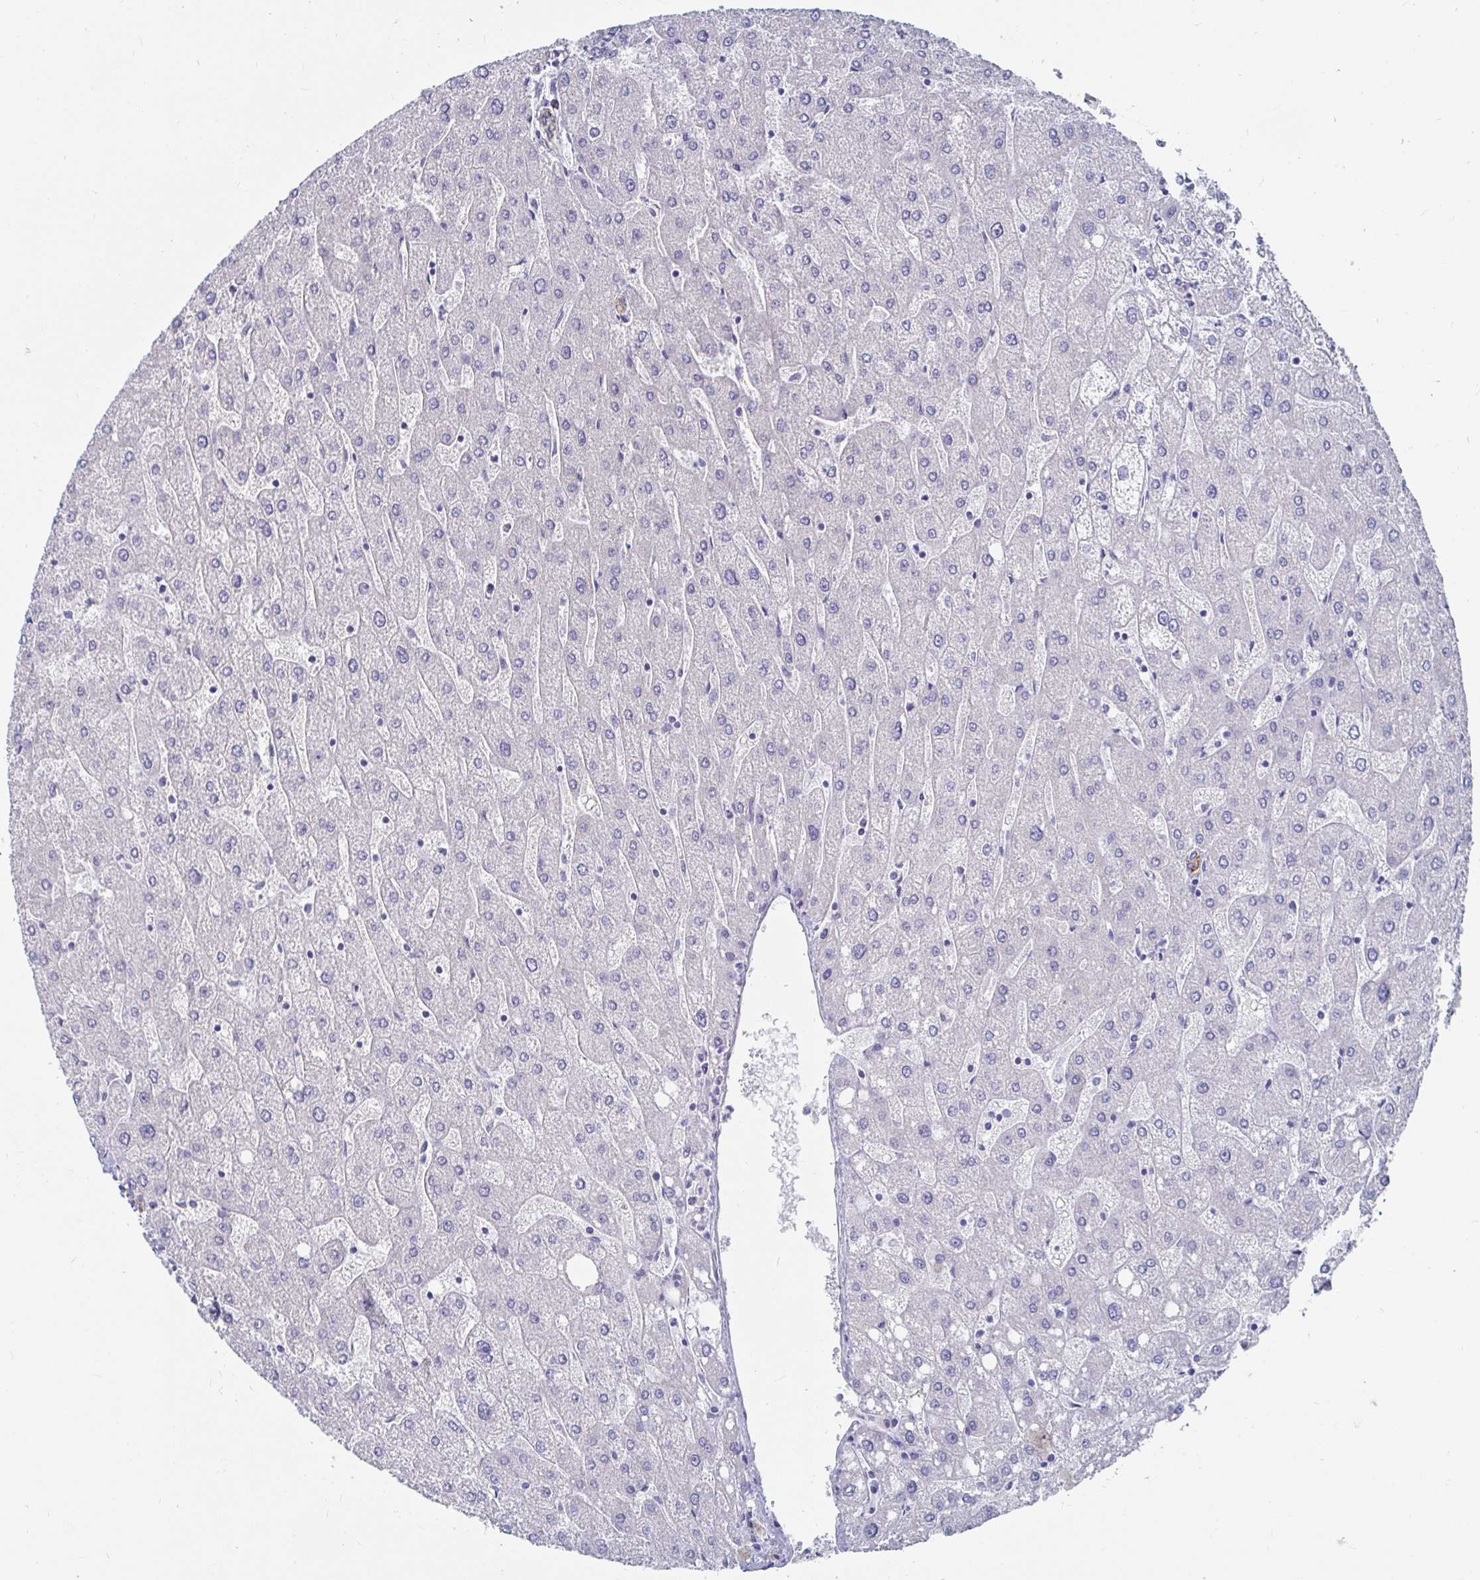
{"staining": {"intensity": "weak", "quantity": ">75%", "location": "cytoplasmic/membranous"}, "tissue": "liver", "cell_type": "Cholangiocytes", "image_type": "normal", "snomed": [{"axis": "morphology", "description": "Normal tissue, NOS"}, {"axis": "topography", "description": "Liver"}], "caption": "Immunohistochemistry image of unremarkable liver: liver stained using IHC displays low levels of weak protein expression localized specifically in the cytoplasmic/membranous of cholangiocytes, appearing as a cytoplasmic/membranous brown color.", "gene": "CA9", "patient": {"sex": "male", "age": 67}}